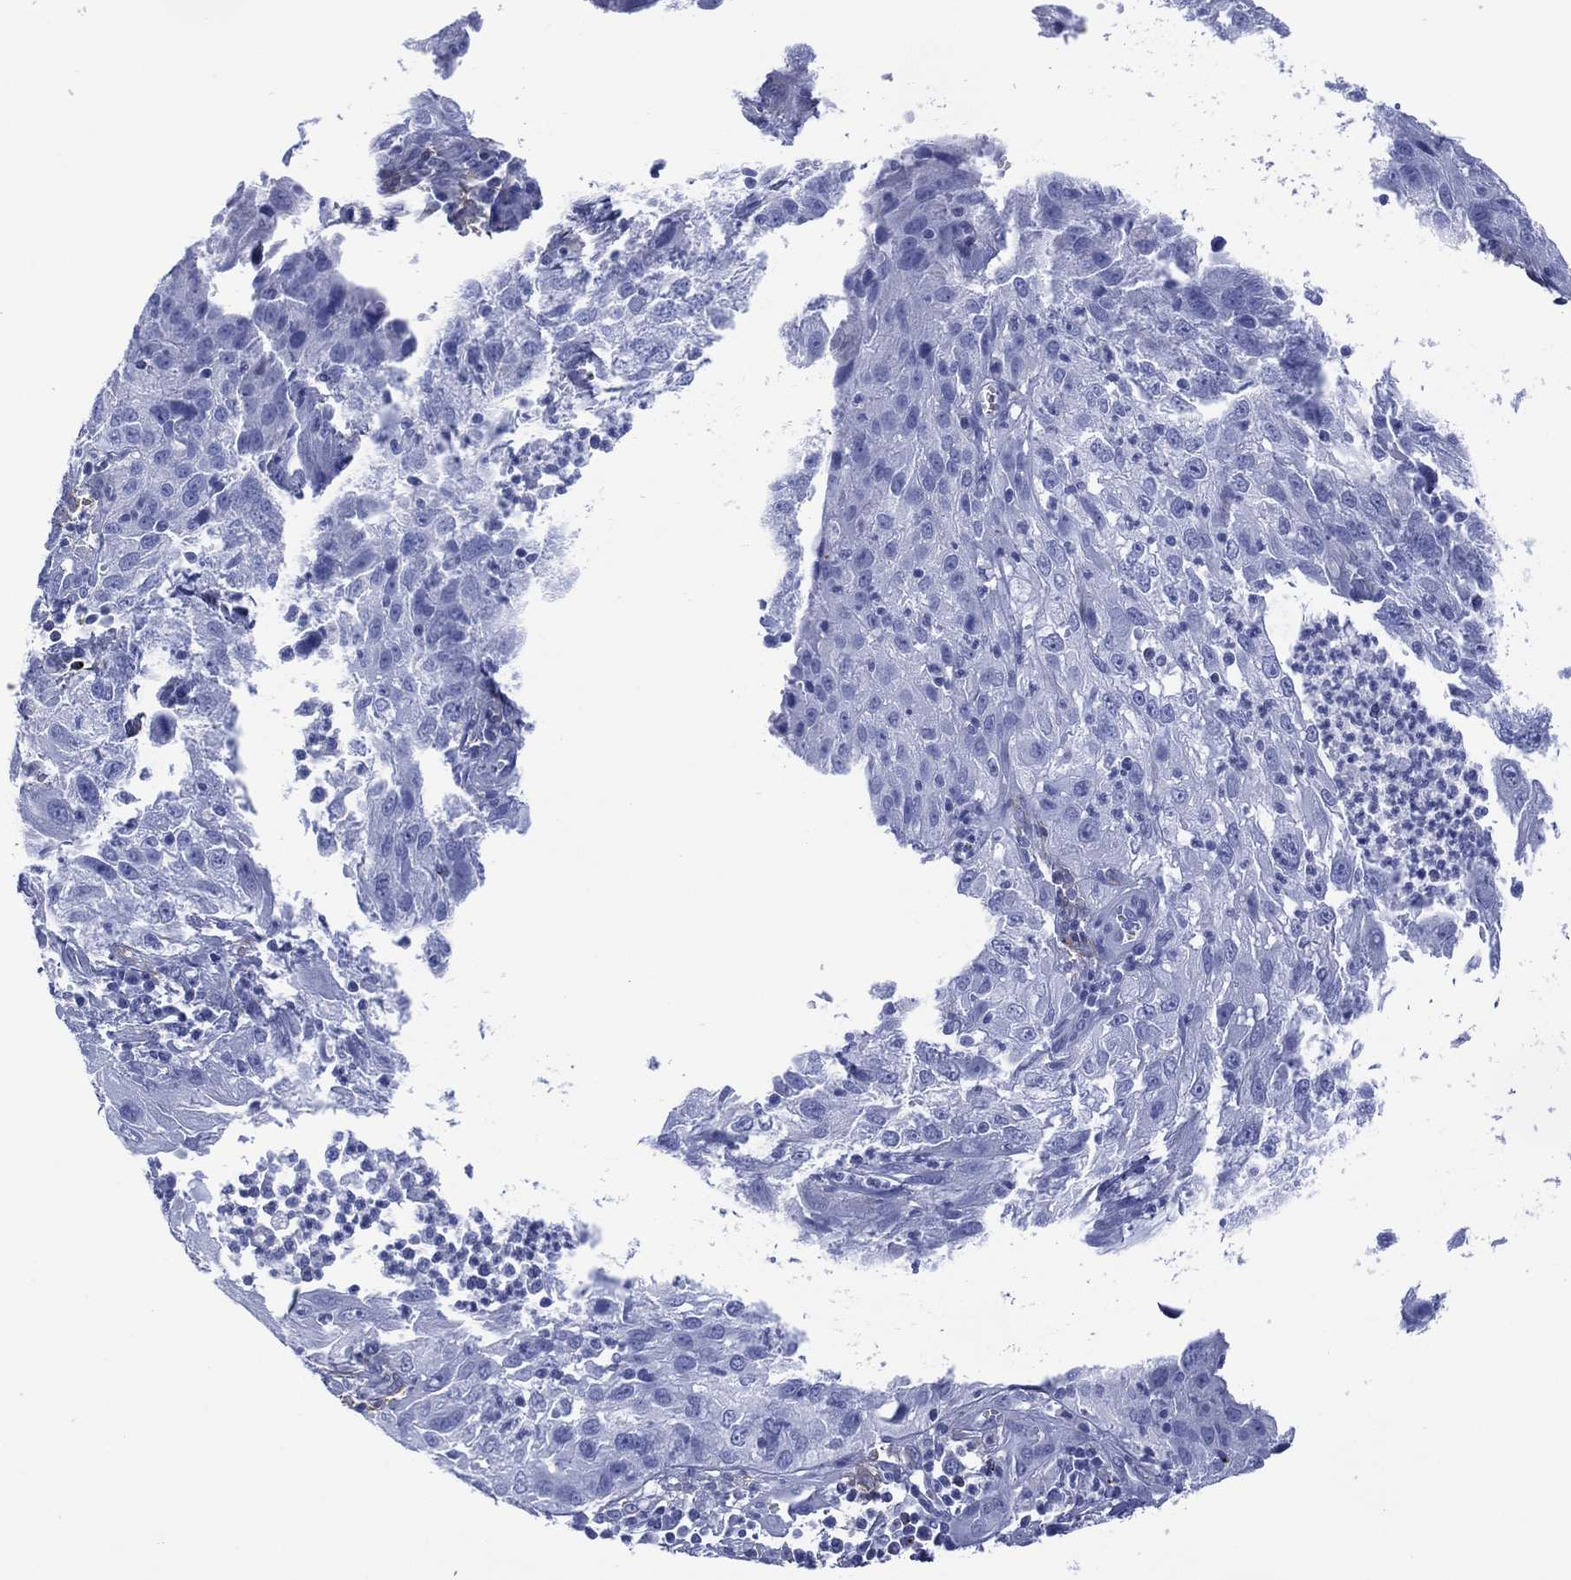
{"staining": {"intensity": "negative", "quantity": "none", "location": "none"}, "tissue": "cervical cancer", "cell_type": "Tumor cells", "image_type": "cancer", "snomed": [{"axis": "morphology", "description": "Squamous cell carcinoma, NOS"}, {"axis": "topography", "description": "Cervix"}], "caption": "Human squamous cell carcinoma (cervical) stained for a protein using IHC exhibits no positivity in tumor cells.", "gene": "DPP4", "patient": {"sex": "female", "age": 32}}